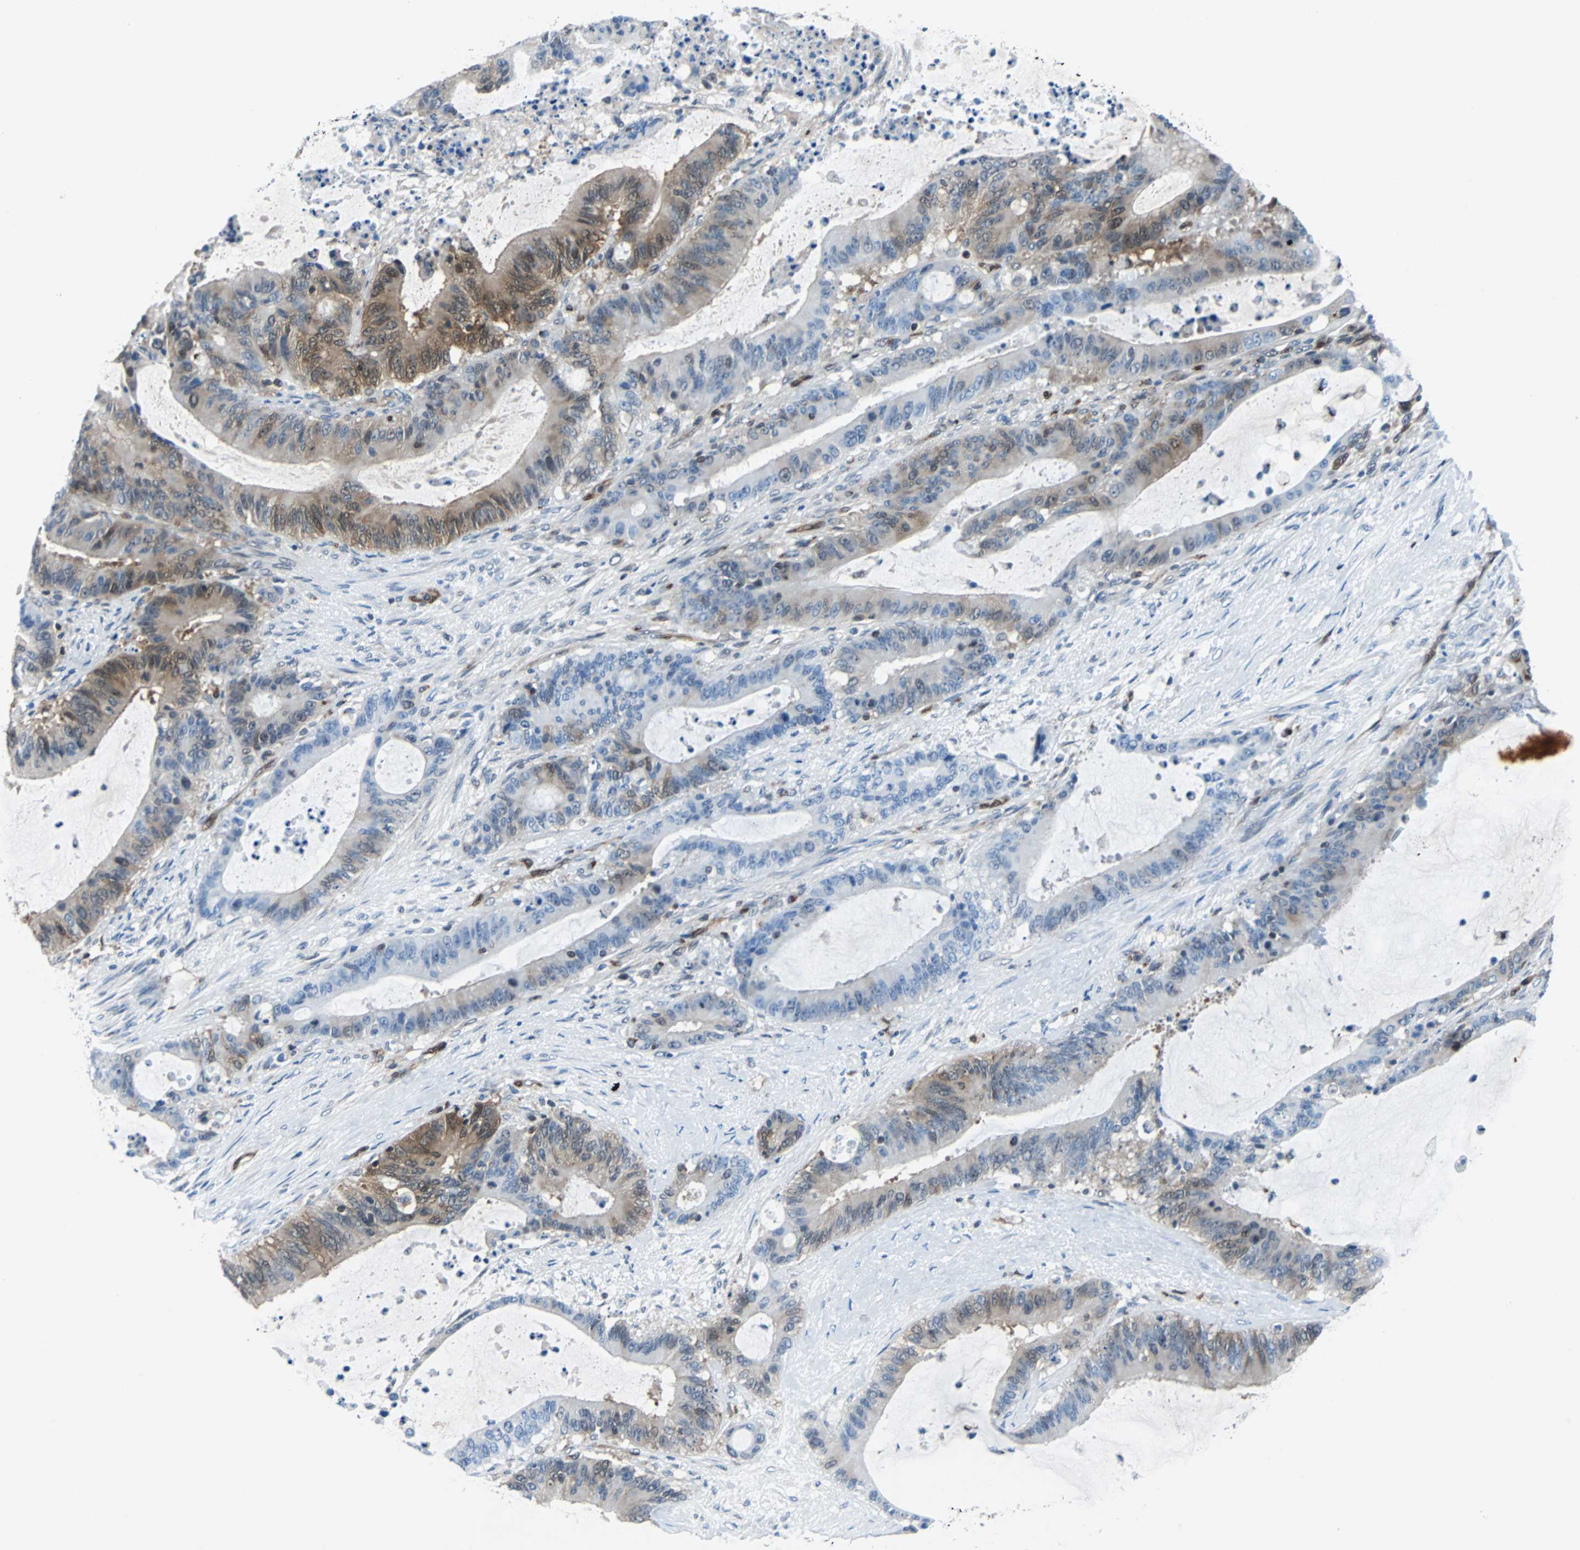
{"staining": {"intensity": "weak", "quantity": "<25%", "location": "cytoplasmic/membranous"}, "tissue": "liver cancer", "cell_type": "Tumor cells", "image_type": "cancer", "snomed": [{"axis": "morphology", "description": "Cholangiocarcinoma"}, {"axis": "topography", "description": "Liver"}], "caption": "Immunohistochemistry micrograph of neoplastic tissue: liver cancer stained with DAB (3,3'-diaminobenzidine) displays no significant protein positivity in tumor cells. (Brightfield microscopy of DAB (3,3'-diaminobenzidine) immunohistochemistry (IHC) at high magnification).", "gene": "MAP2K6", "patient": {"sex": "female", "age": 73}}